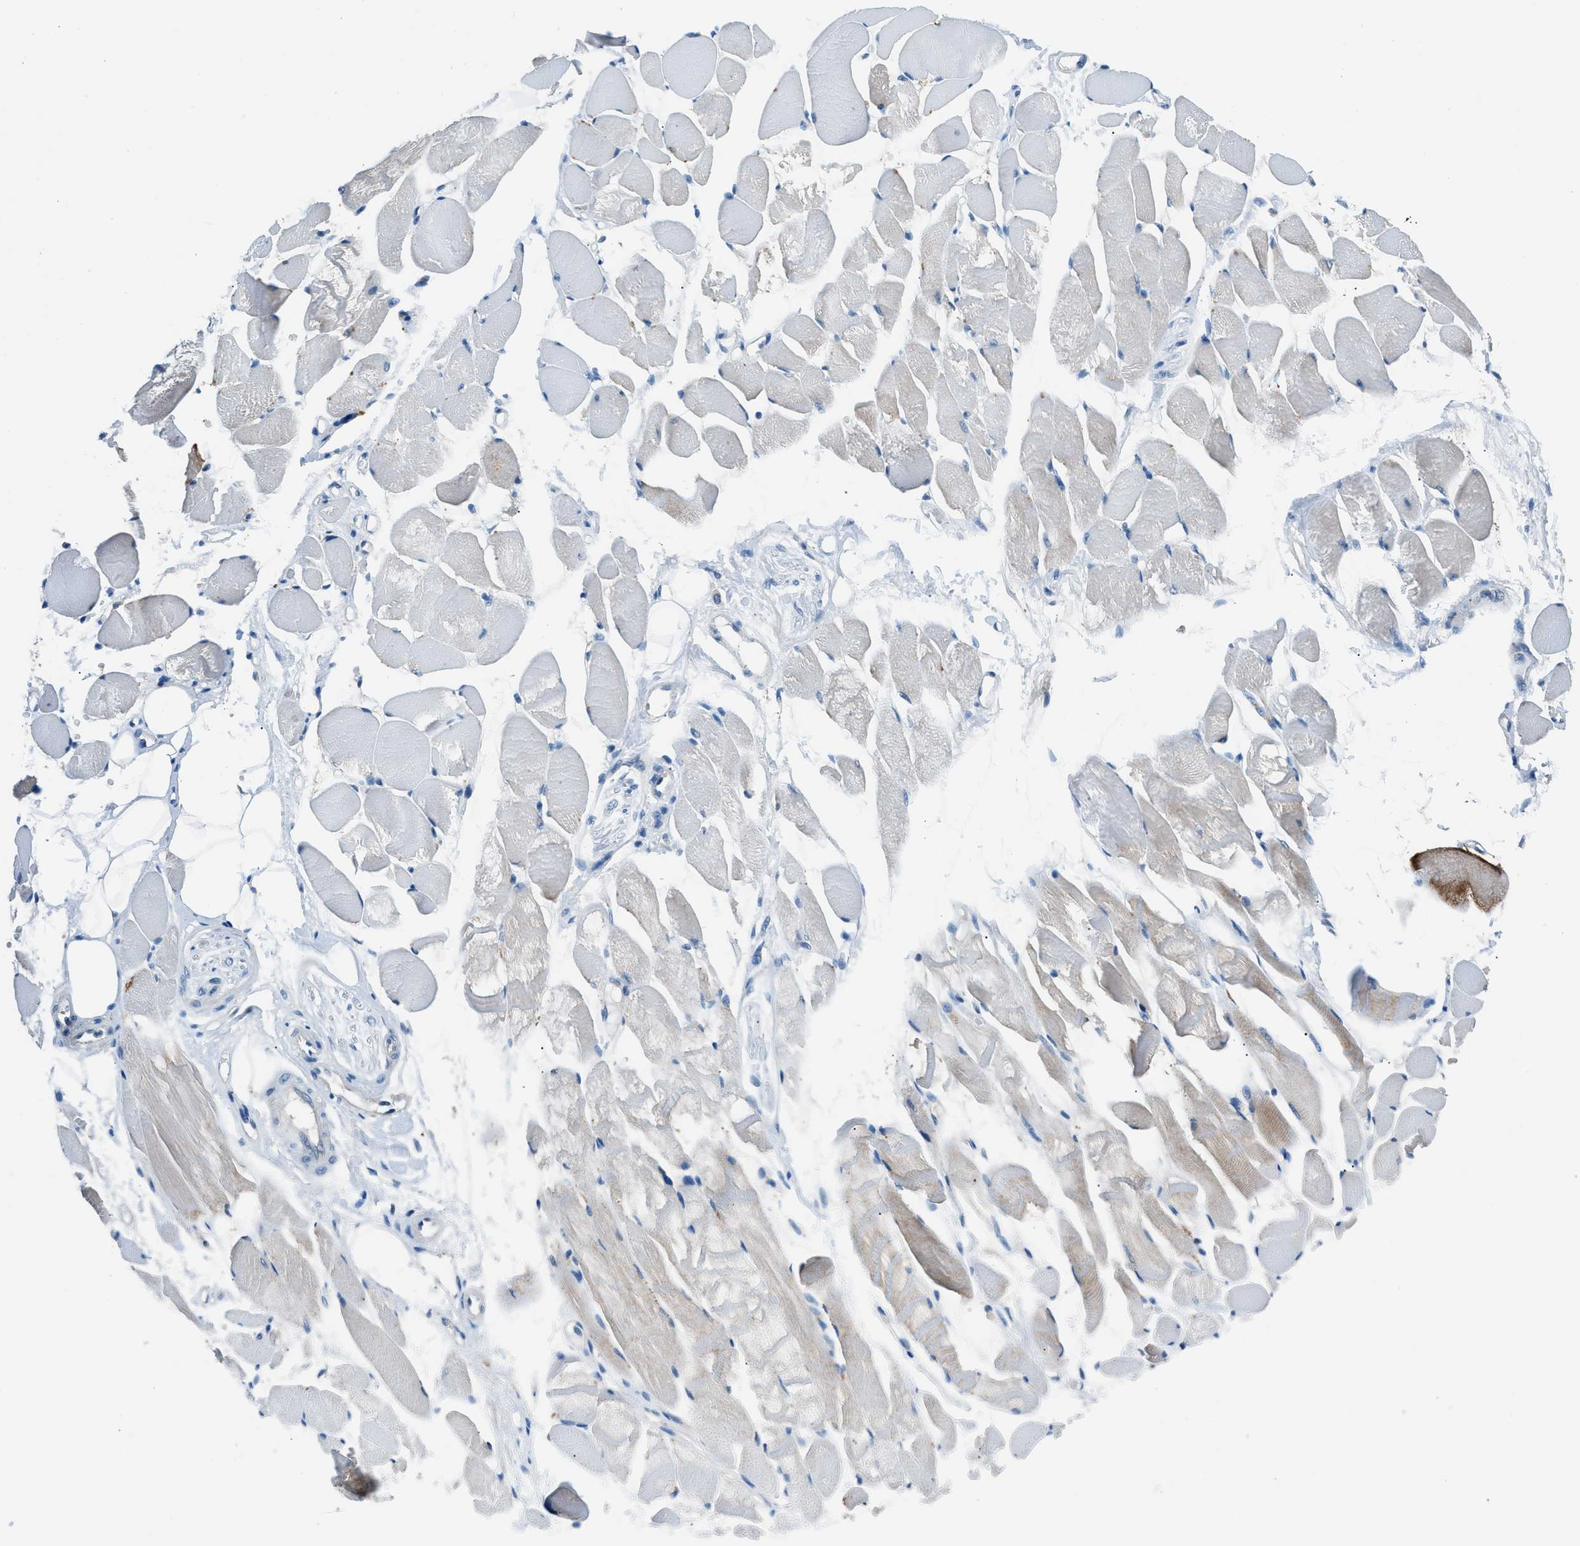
{"staining": {"intensity": "weak", "quantity": "25%-75%", "location": "cytoplasmic/membranous"}, "tissue": "skeletal muscle", "cell_type": "Myocytes", "image_type": "normal", "snomed": [{"axis": "morphology", "description": "Normal tissue, NOS"}, {"axis": "topography", "description": "Skeletal muscle"}, {"axis": "topography", "description": "Peripheral nerve tissue"}], "caption": "Unremarkable skeletal muscle was stained to show a protein in brown. There is low levels of weak cytoplasmic/membranous expression in approximately 25%-75% of myocytes. (IHC, brightfield microscopy, high magnification).", "gene": "ACP1", "patient": {"sex": "female", "age": 84}}